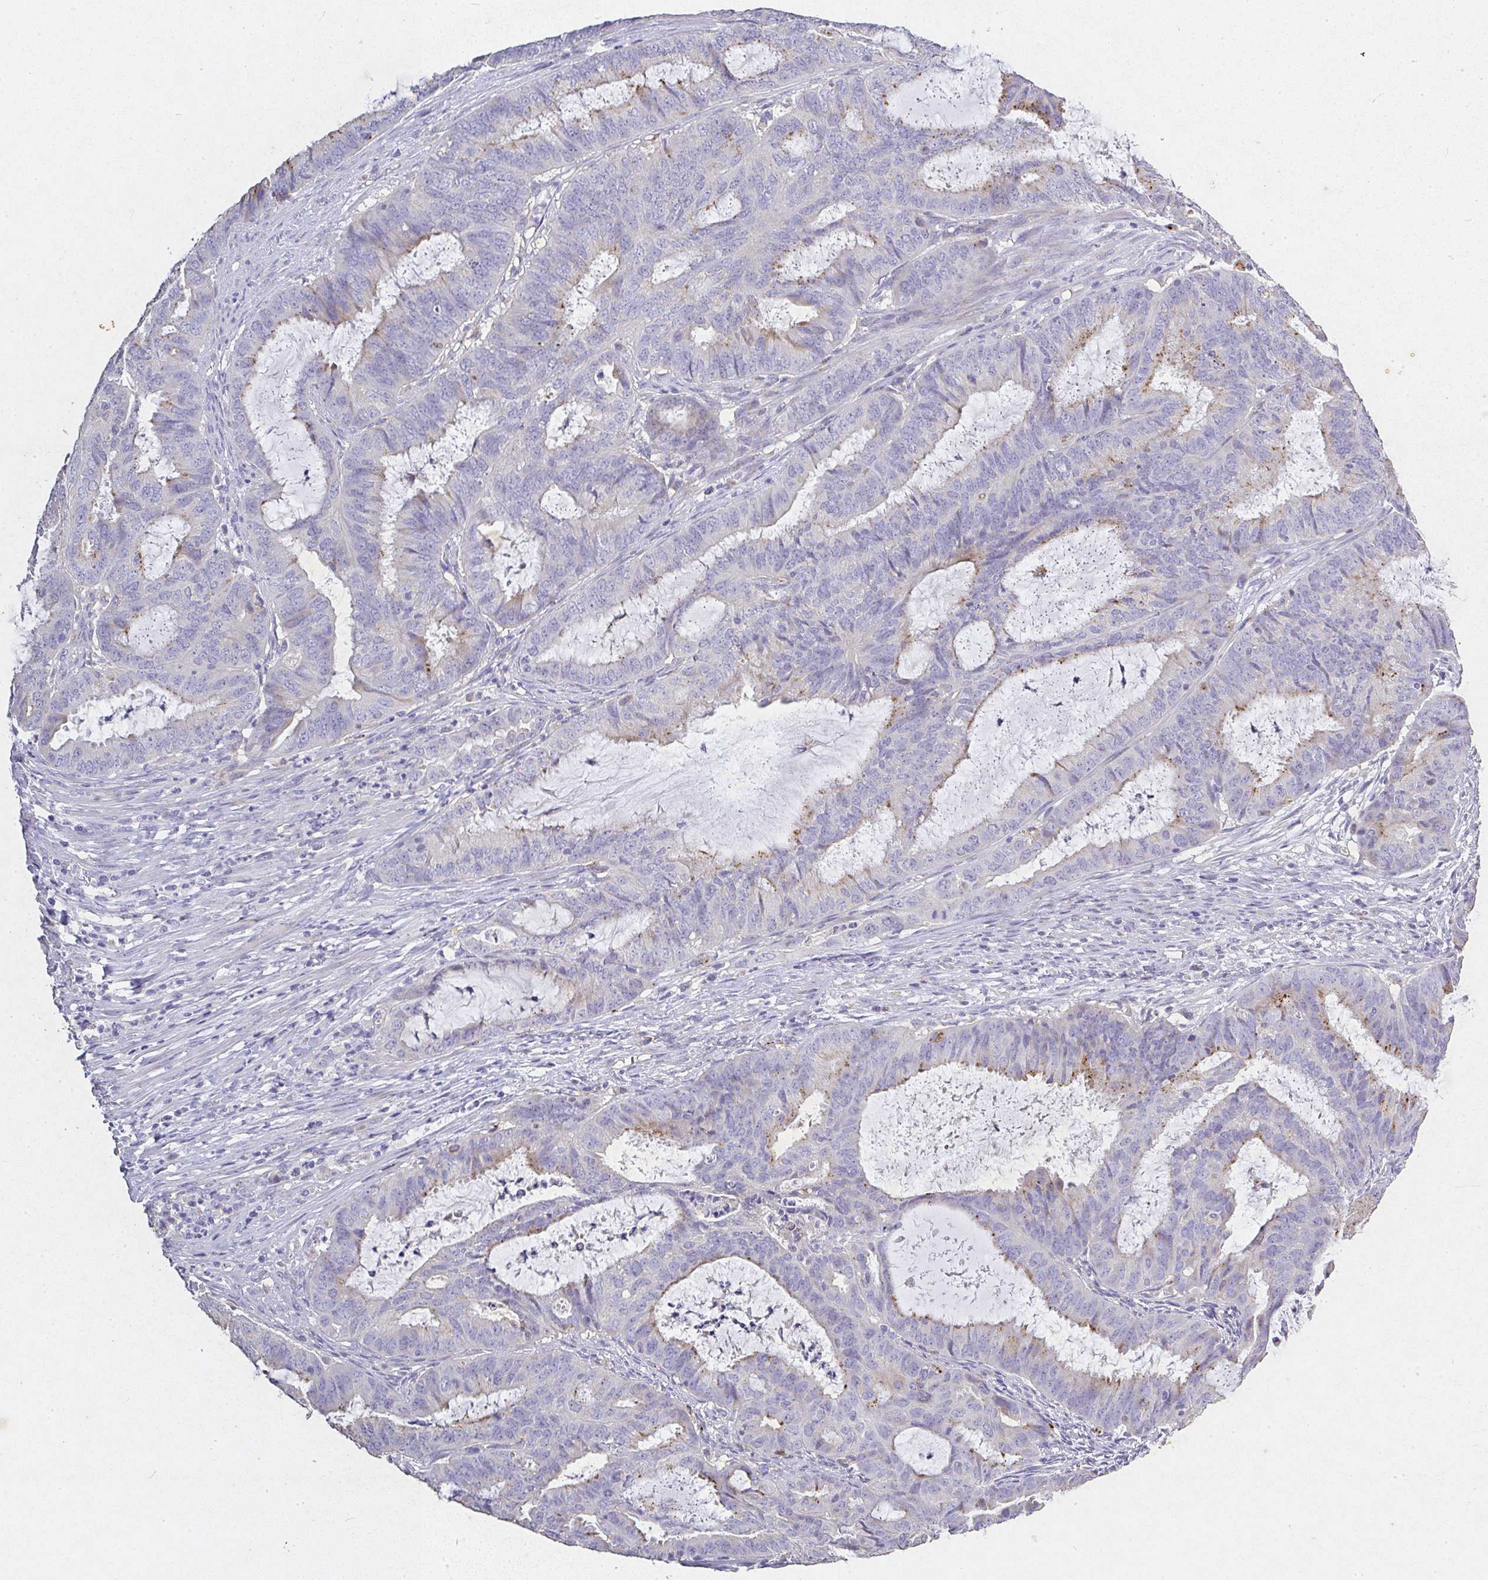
{"staining": {"intensity": "weak", "quantity": "<25%", "location": "cytoplasmic/membranous"}, "tissue": "endometrial cancer", "cell_type": "Tumor cells", "image_type": "cancer", "snomed": [{"axis": "morphology", "description": "Adenocarcinoma, NOS"}, {"axis": "topography", "description": "Endometrium"}], "caption": "Tumor cells show no significant staining in endometrial cancer.", "gene": "RPS2", "patient": {"sex": "female", "age": 51}}